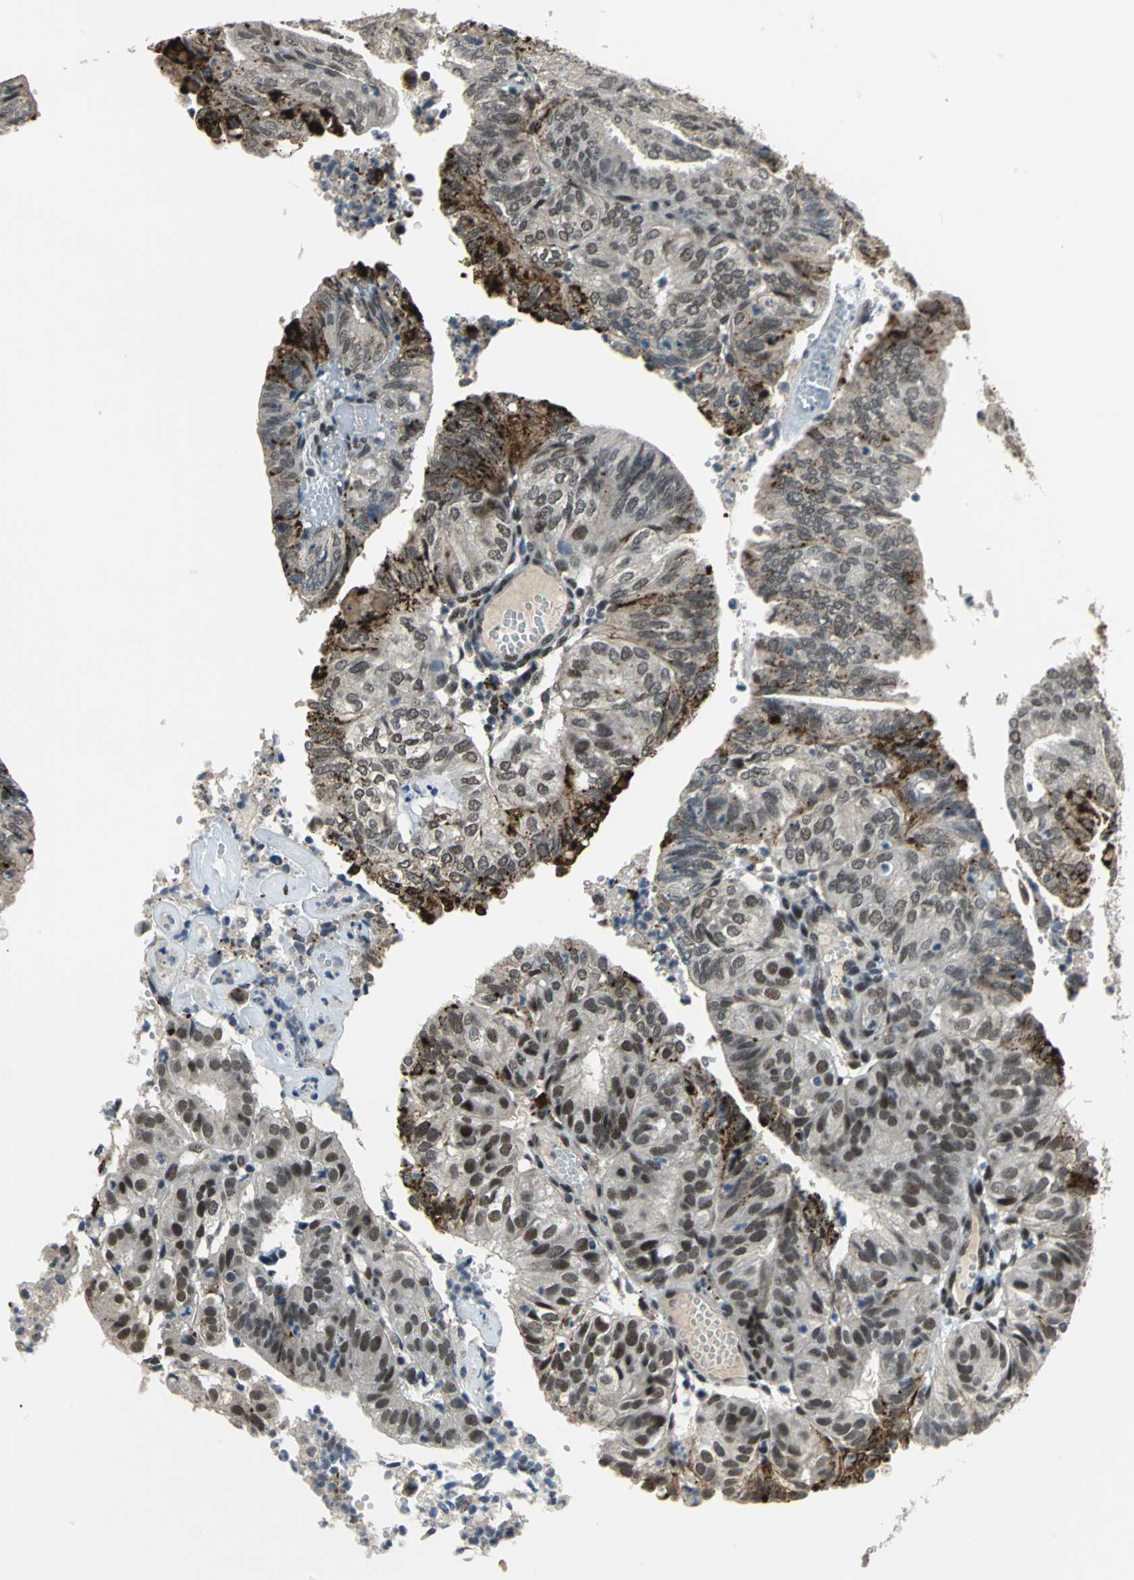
{"staining": {"intensity": "moderate", "quantity": "25%-75%", "location": "nuclear"}, "tissue": "endometrial cancer", "cell_type": "Tumor cells", "image_type": "cancer", "snomed": [{"axis": "morphology", "description": "Adenocarcinoma, NOS"}, {"axis": "topography", "description": "Uterus"}], "caption": "IHC micrograph of adenocarcinoma (endometrial) stained for a protein (brown), which demonstrates medium levels of moderate nuclear positivity in approximately 25%-75% of tumor cells.", "gene": "ELF2", "patient": {"sex": "female", "age": 60}}